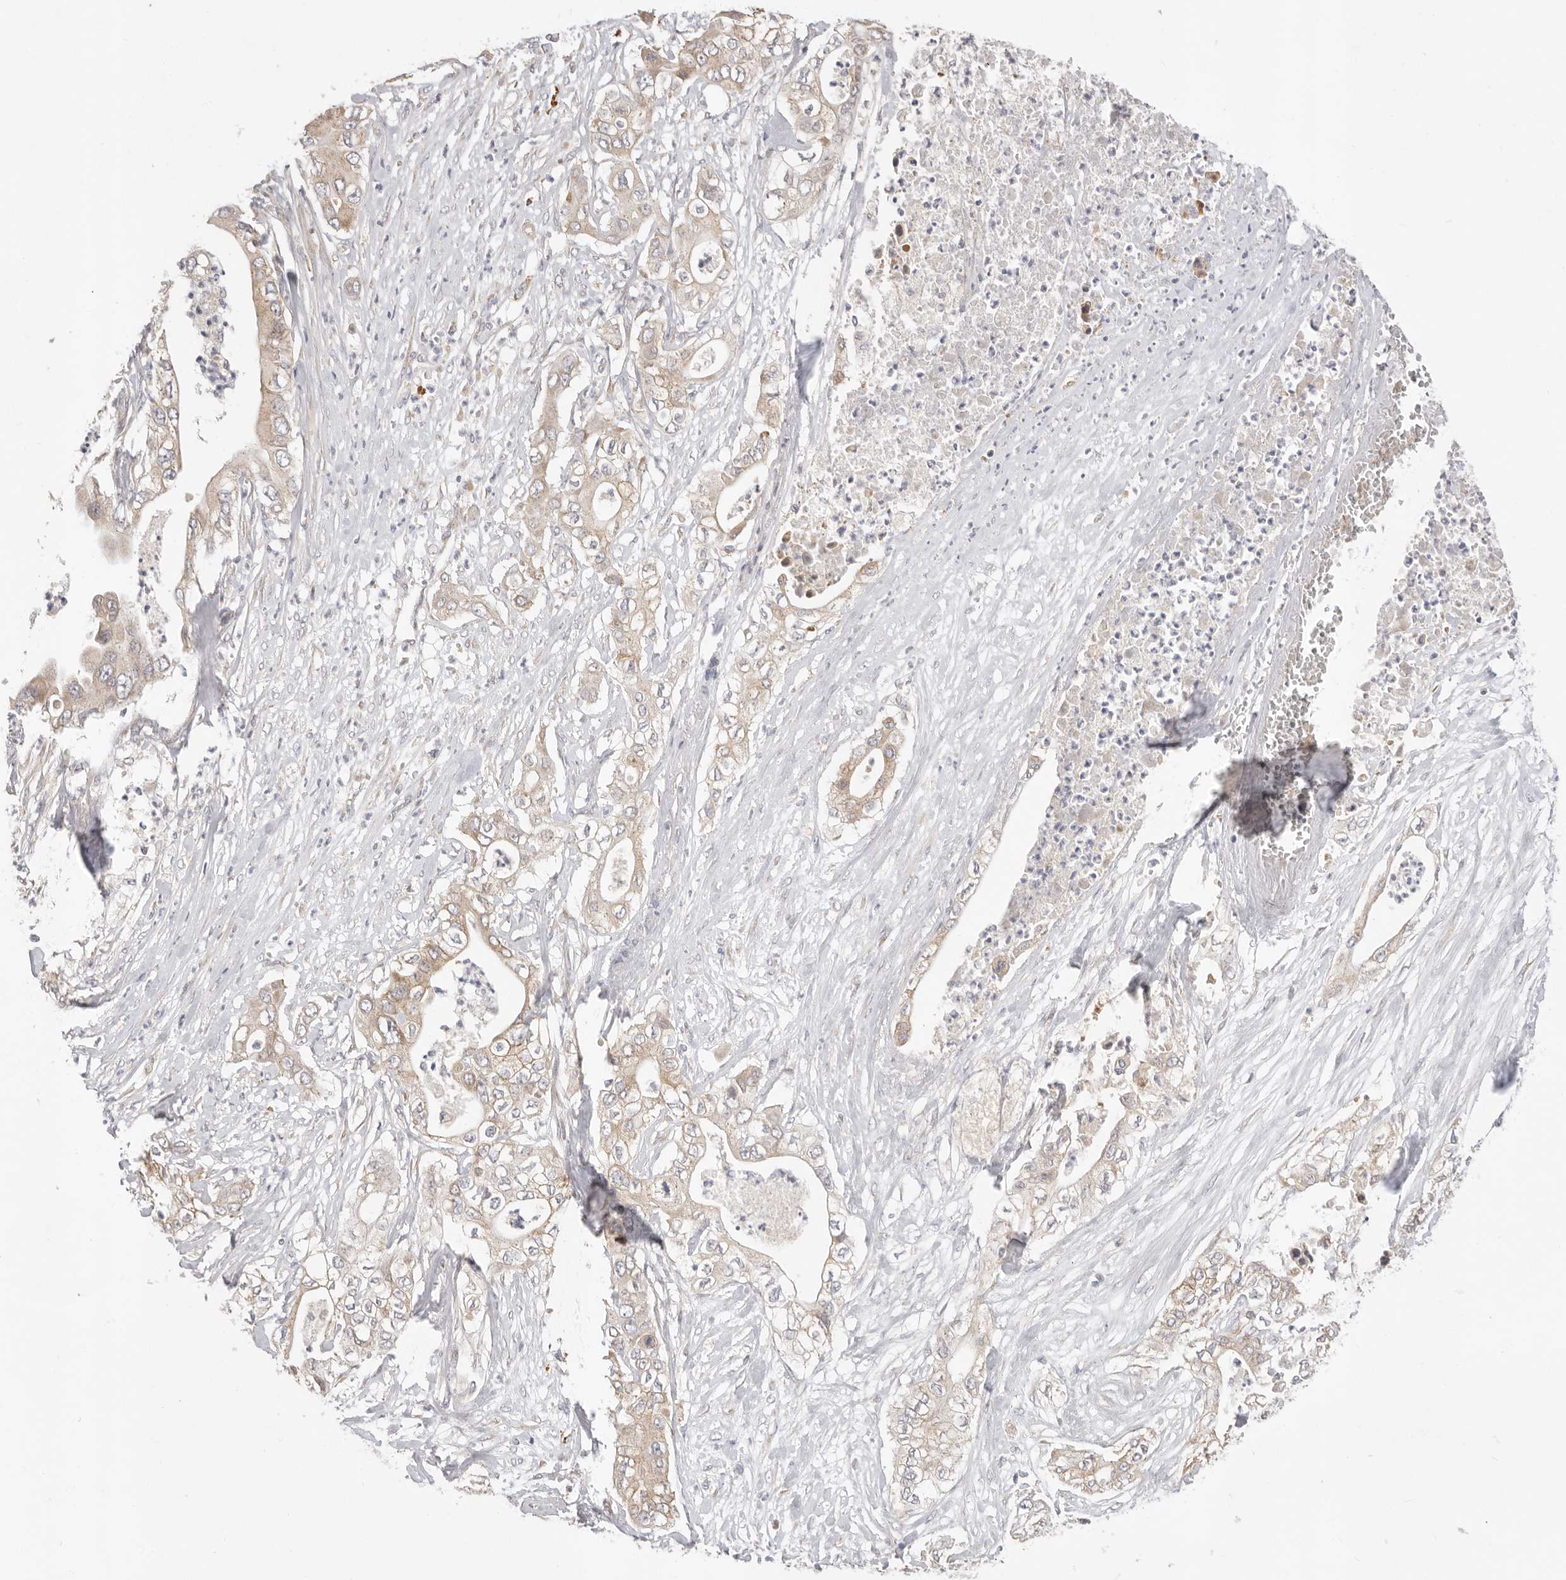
{"staining": {"intensity": "moderate", "quantity": ">75%", "location": "cytoplasmic/membranous"}, "tissue": "pancreatic cancer", "cell_type": "Tumor cells", "image_type": "cancer", "snomed": [{"axis": "morphology", "description": "Adenocarcinoma, NOS"}, {"axis": "topography", "description": "Pancreas"}], "caption": "DAB immunohistochemical staining of human pancreatic adenocarcinoma displays moderate cytoplasmic/membranous protein expression in approximately >75% of tumor cells. Nuclei are stained in blue.", "gene": "USH1C", "patient": {"sex": "female", "age": 78}}